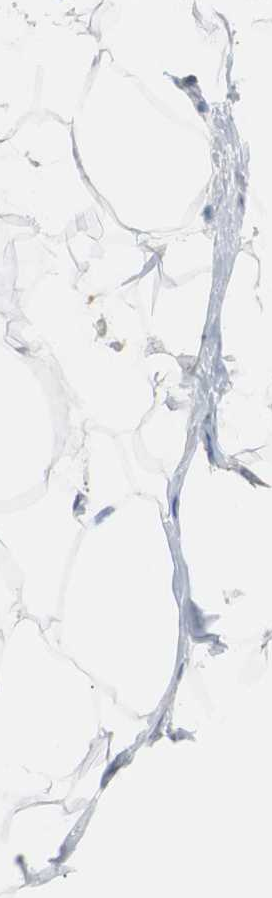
{"staining": {"intensity": "negative", "quantity": "none", "location": "none"}, "tissue": "adipose tissue", "cell_type": "Adipocytes", "image_type": "normal", "snomed": [{"axis": "morphology", "description": "Normal tissue, NOS"}, {"axis": "topography", "description": "Breast"}, {"axis": "topography", "description": "Adipose tissue"}], "caption": "A micrograph of human adipose tissue is negative for staining in adipocytes. (IHC, brightfield microscopy, high magnification).", "gene": "TSC22D4", "patient": {"sex": "female", "age": 25}}